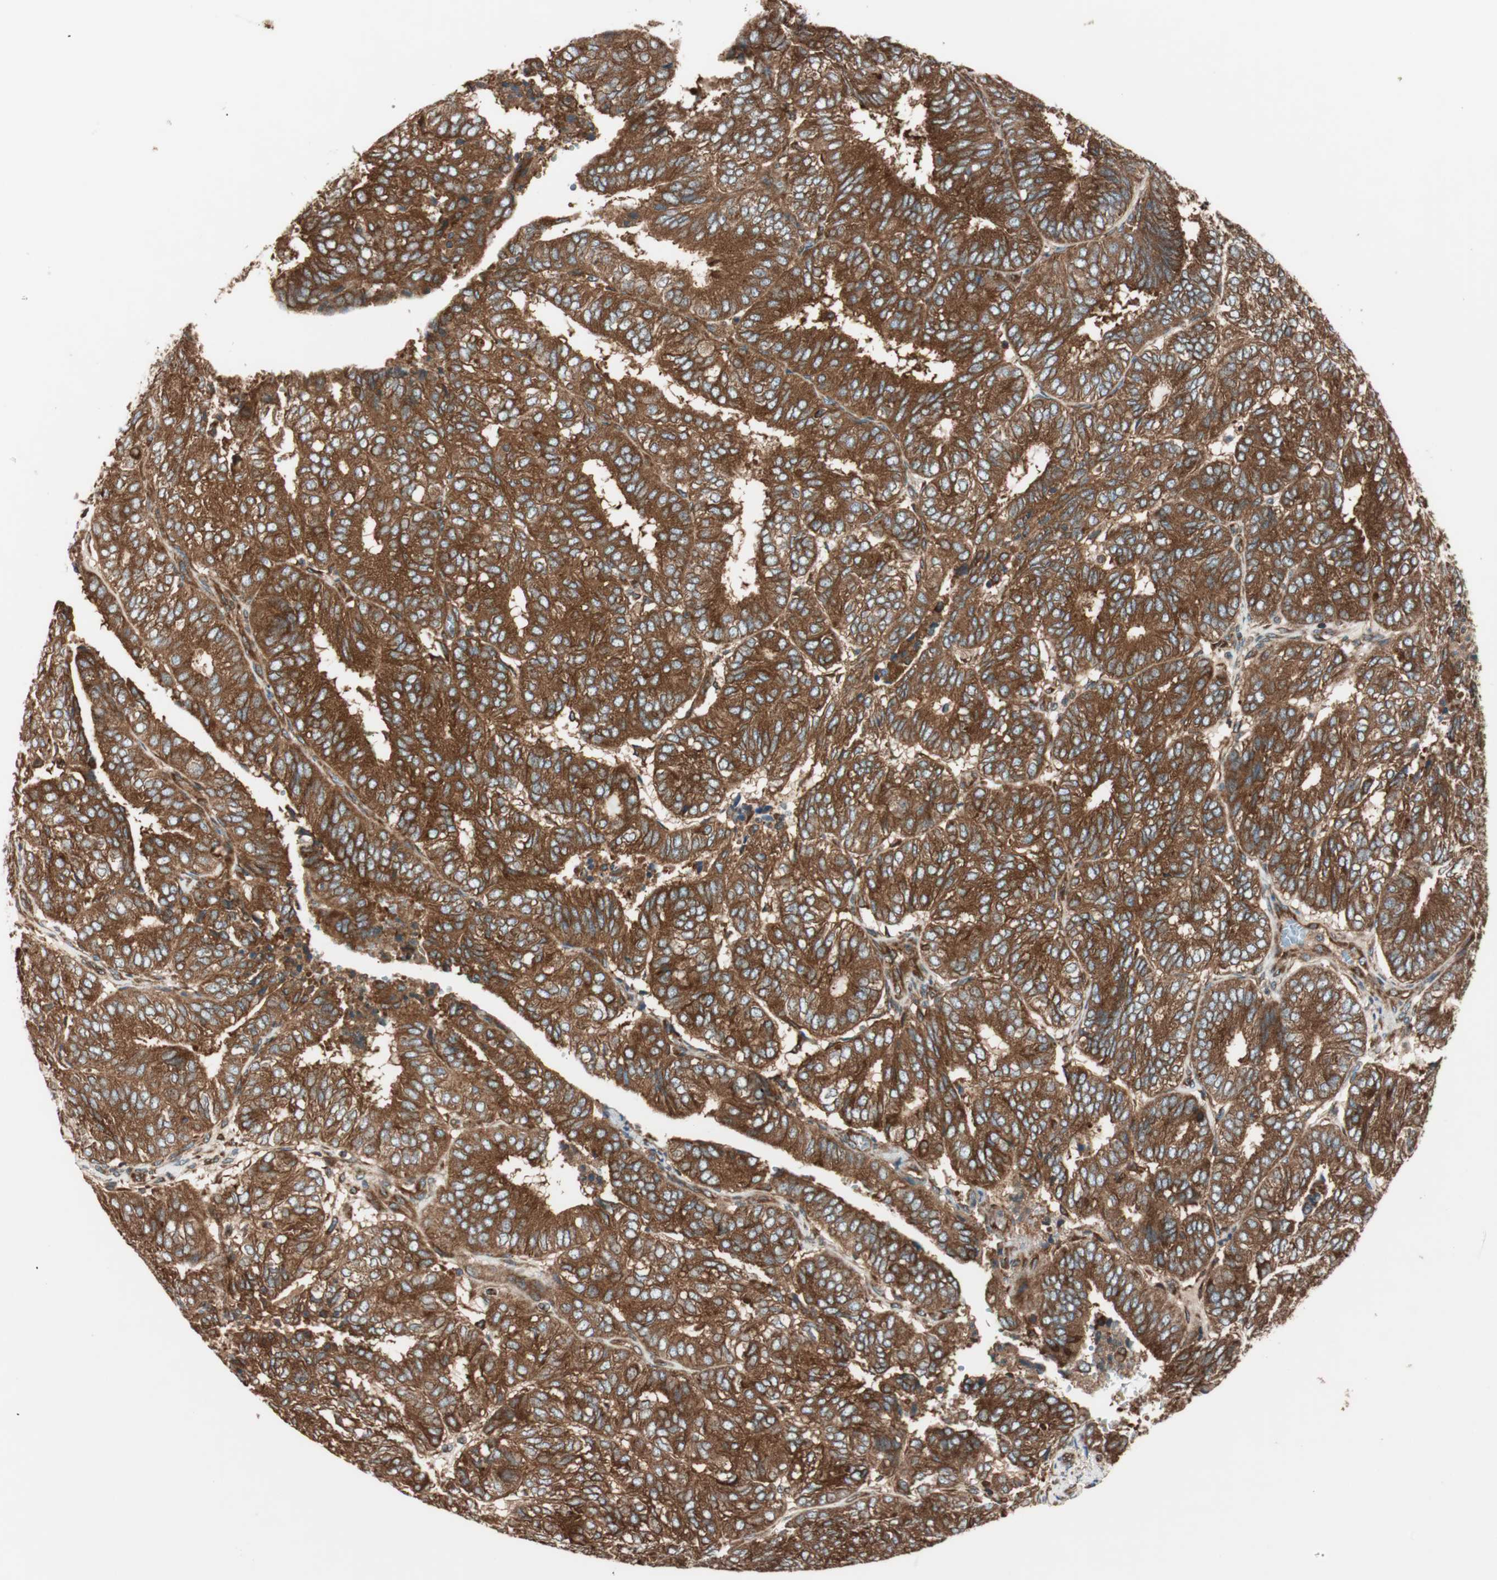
{"staining": {"intensity": "strong", "quantity": ">75%", "location": "cytoplasmic/membranous"}, "tissue": "endometrial cancer", "cell_type": "Tumor cells", "image_type": "cancer", "snomed": [{"axis": "morphology", "description": "Adenocarcinoma, NOS"}, {"axis": "topography", "description": "Uterus"}], "caption": "Approximately >75% of tumor cells in endometrial cancer (adenocarcinoma) display strong cytoplasmic/membranous protein positivity as visualized by brown immunohistochemical staining.", "gene": "RAB5A", "patient": {"sex": "female", "age": 60}}